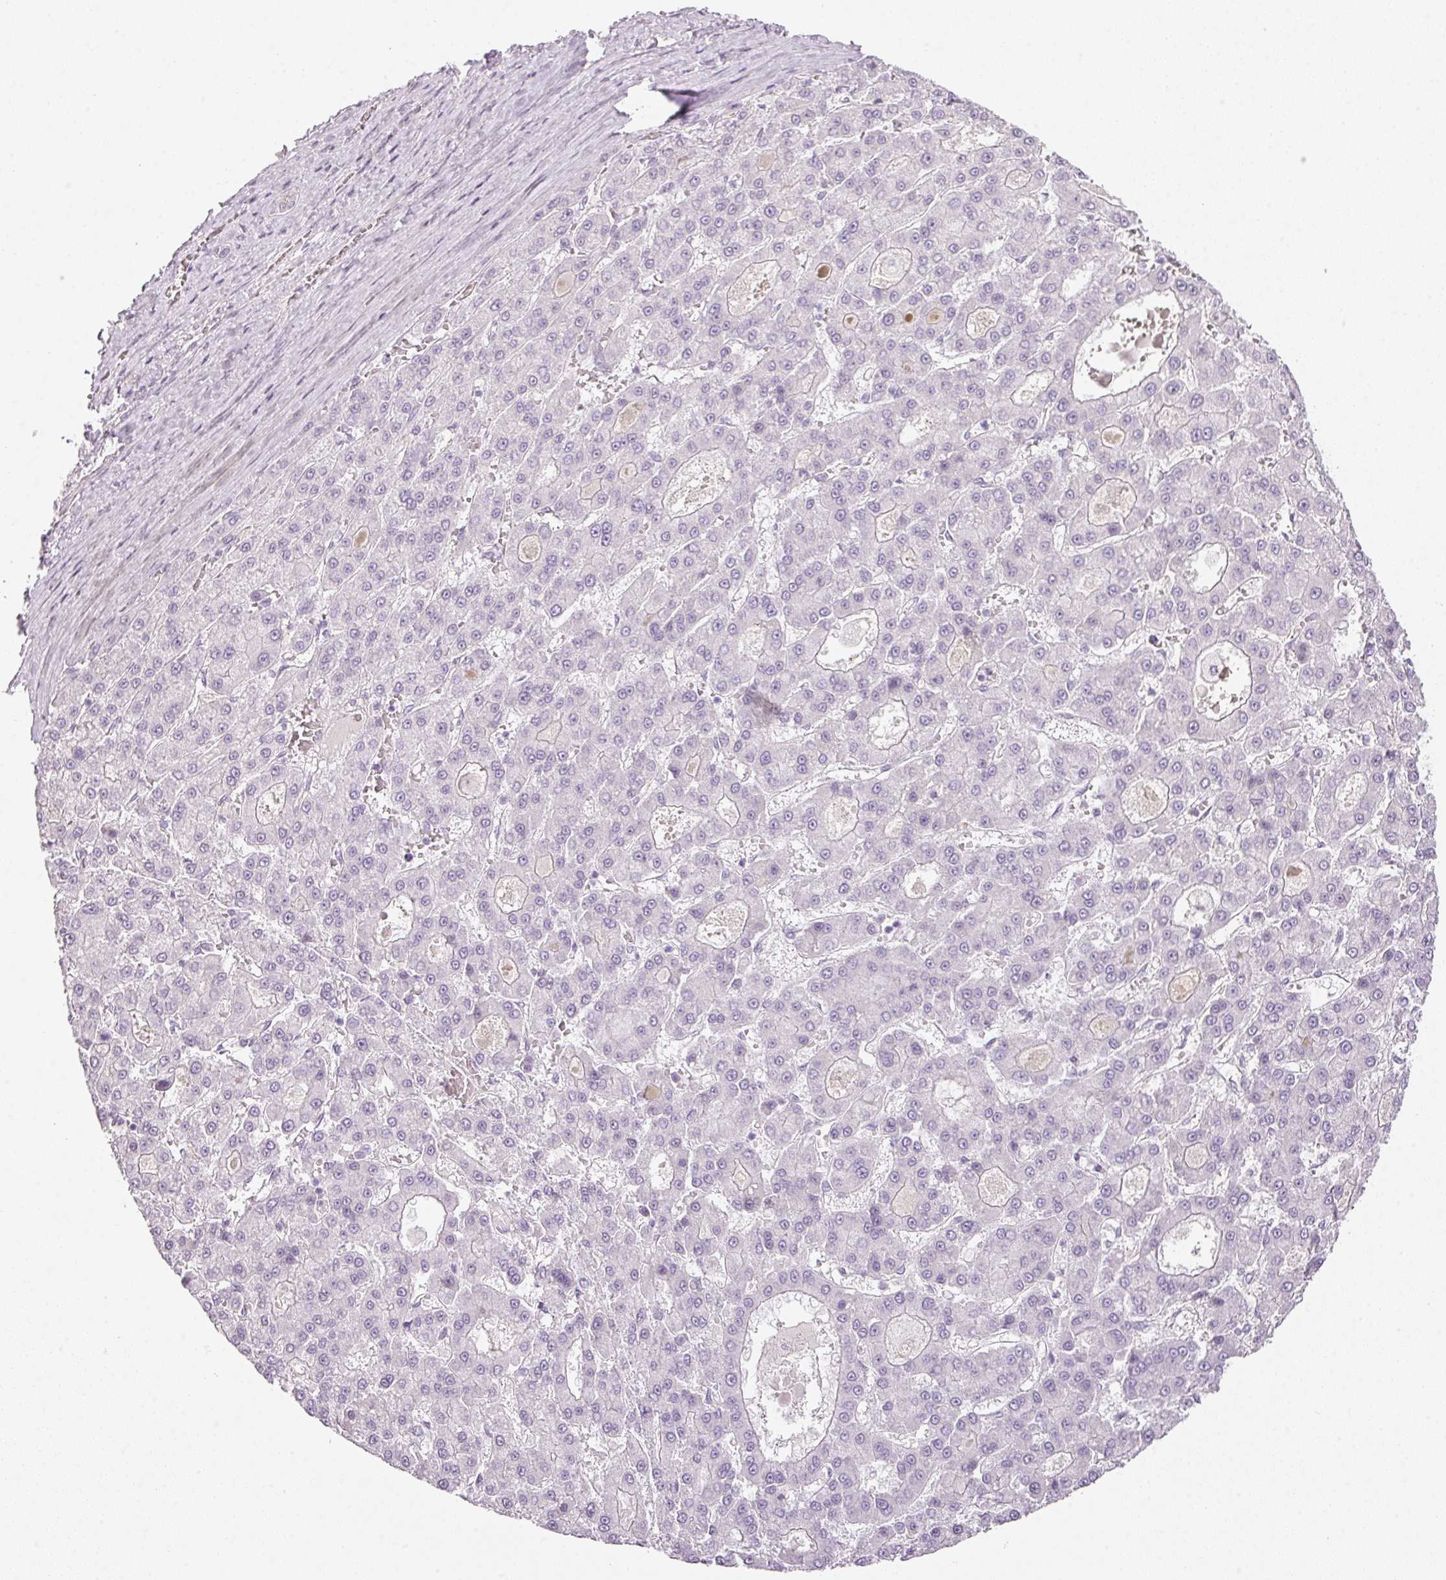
{"staining": {"intensity": "negative", "quantity": "none", "location": "none"}, "tissue": "liver cancer", "cell_type": "Tumor cells", "image_type": "cancer", "snomed": [{"axis": "morphology", "description": "Carcinoma, Hepatocellular, NOS"}, {"axis": "topography", "description": "Liver"}], "caption": "High magnification brightfield microscopy of liver cancer (hepatocellular carcinoma) stained with DAB (brown) and counterstained with hematoxylin (blue): tumor cells show no significant expression.", "gene": "RAX2", "patient": {"sex": "male", "age": 70}}